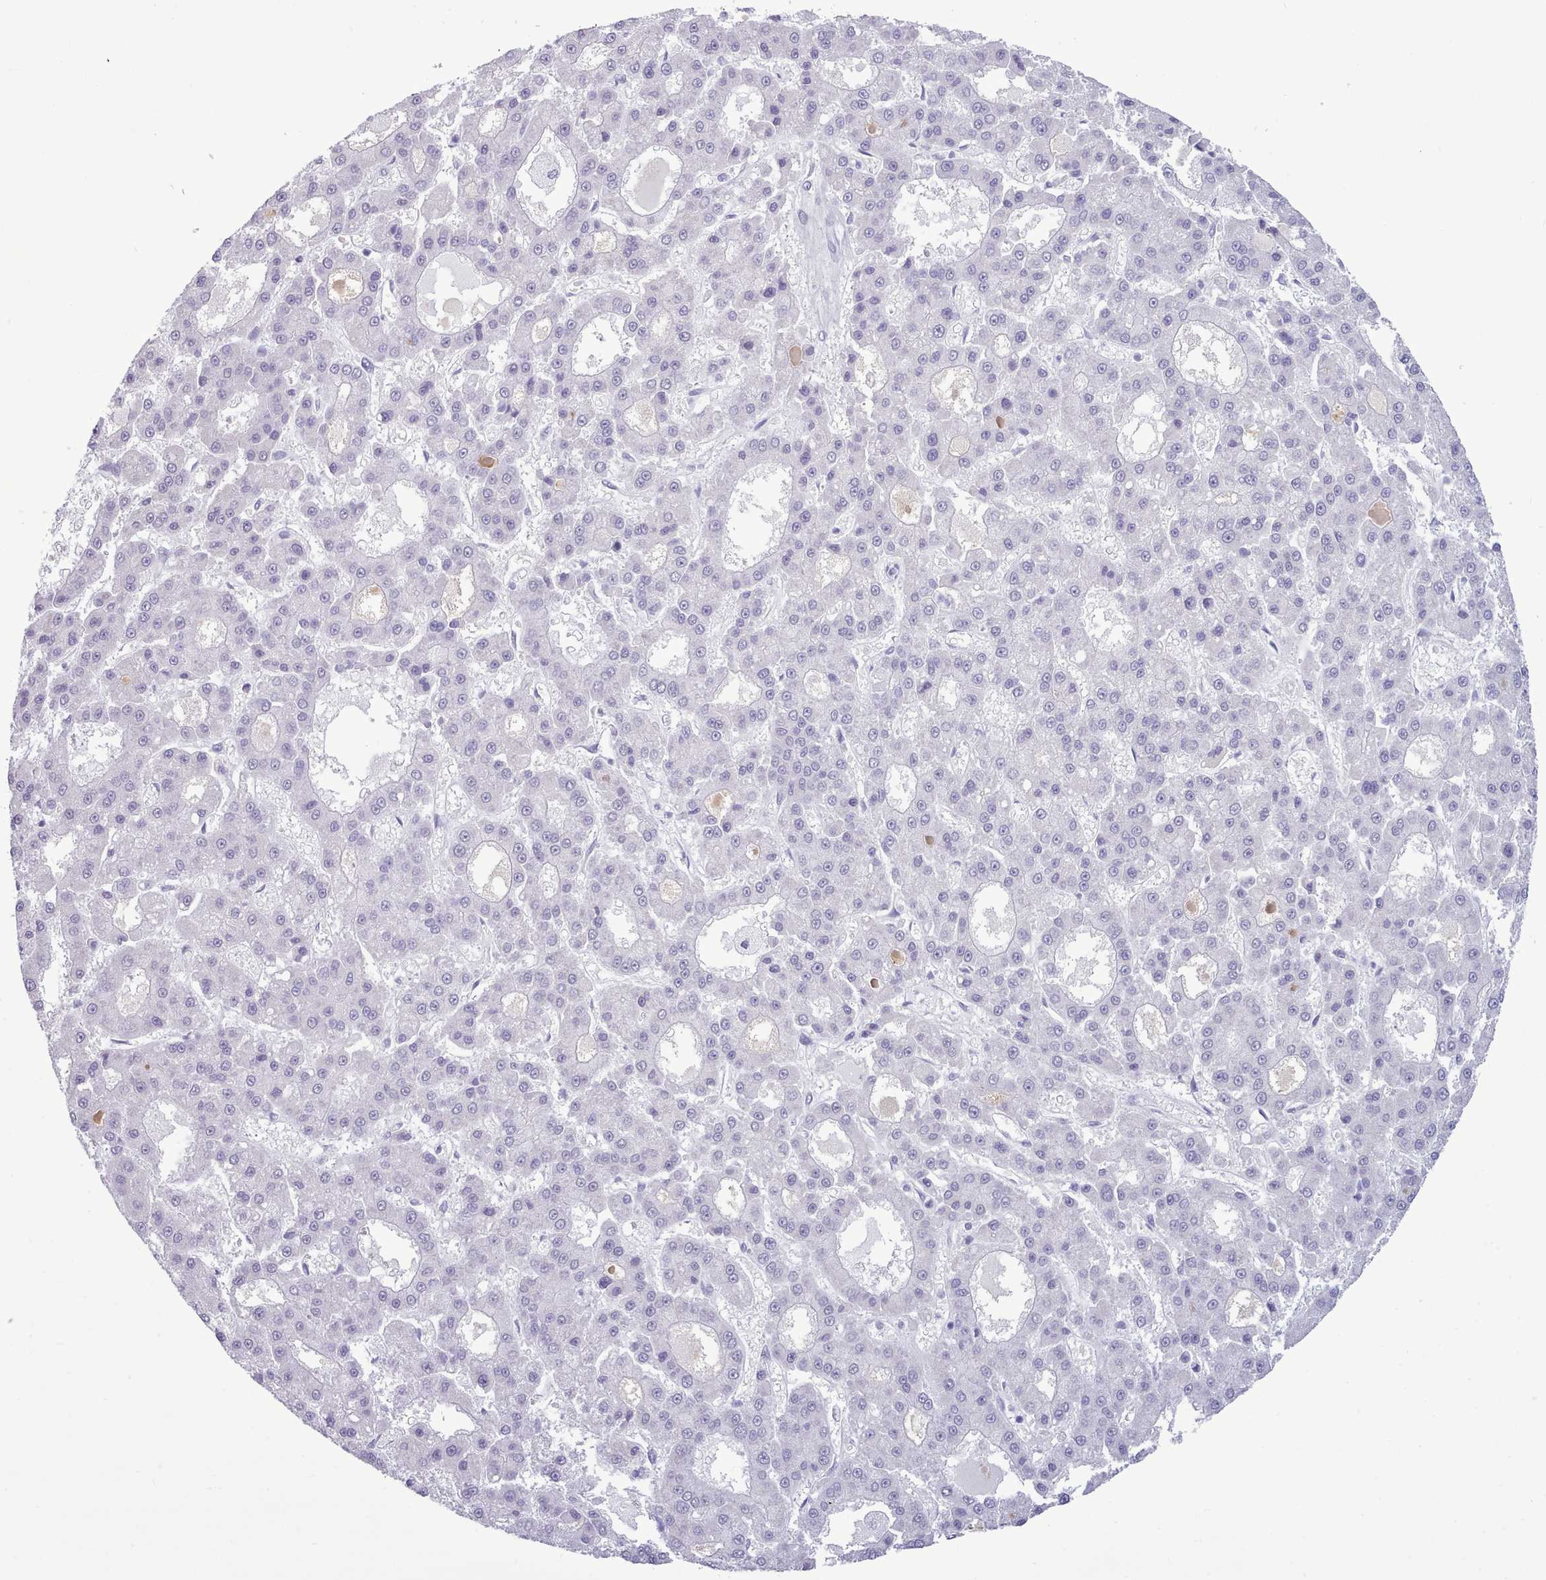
{"staining": {"intensity": "negative", "quantity": "none", "location": "none"}, "tissue": "liver cancer", "cell_type": "Tumor cells", "image_type": "cancer", "snomed": [{"axis": "morphology", "description": "Carcinoma, Hepatocellular, NOS"}, {"axis": "topography", "description": "Liver"}], "caption": "IHC image of neoplastic tissue: human liver cancer (hepatocellular carcinoma) stained with DAB (3,3'-diaminobenzidine) demonstrates no significant protein expression in tumor cells. (DAB IHC with hematoxylin counter stain).", "gene": "FBXO48", "patient": {"sex": "male", "age": 70}}